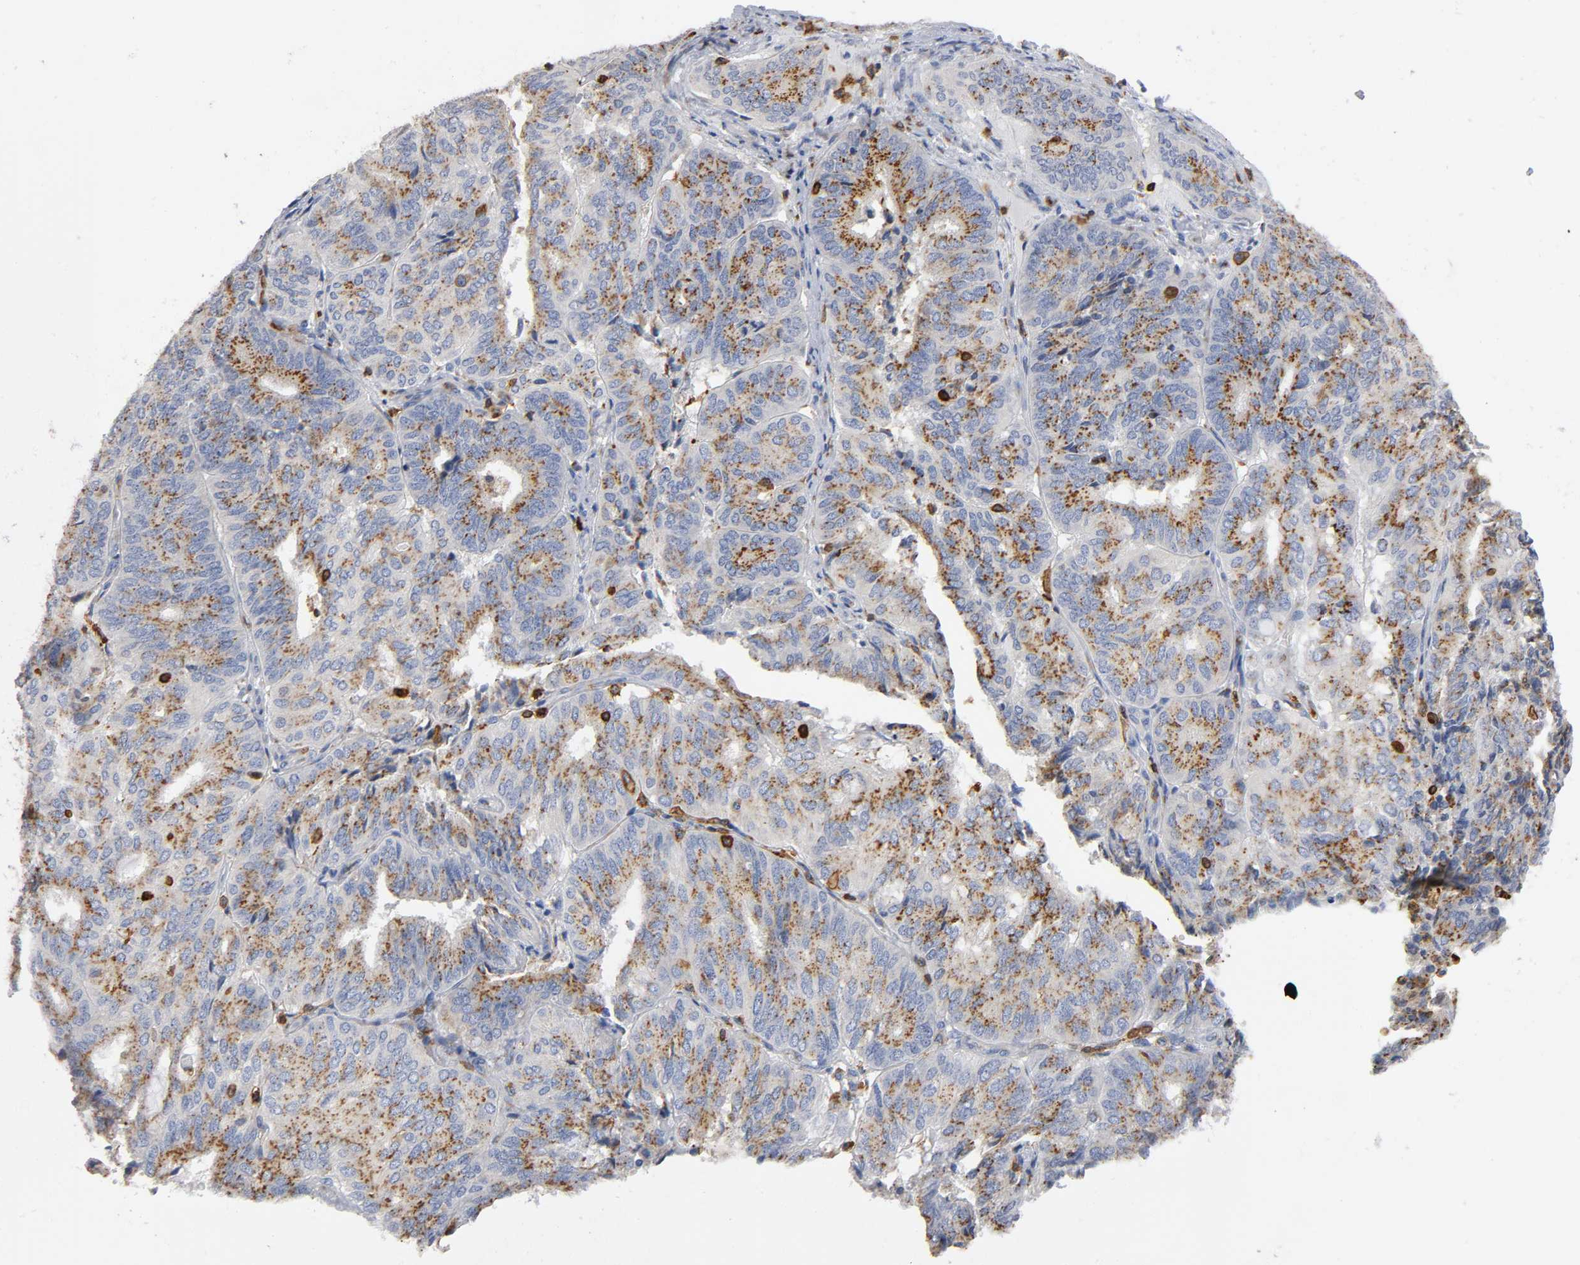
{"staining": {"intensity": "moderate", "quantity": ">75%", "location": "cytoplasmic/membranous"}, "tissue": "endometrial cancer", "cell_type": "Tumor cells", "image_type": "cancer", "snomed": [{"axis": "morphology", "description": "Adenocarcinoma, NOS"}, {"axis": "topography", "description": "Uterus"}], "caption": "There is medium levels of moderate cytoplasmic/membranous staining in tumor cells of adenocarcinoma (endometrial), as demonstrated by immunohistochemical staining (brown color).", "gene": "CAPN10", "patient": {"sex": "female", "age": 60}}